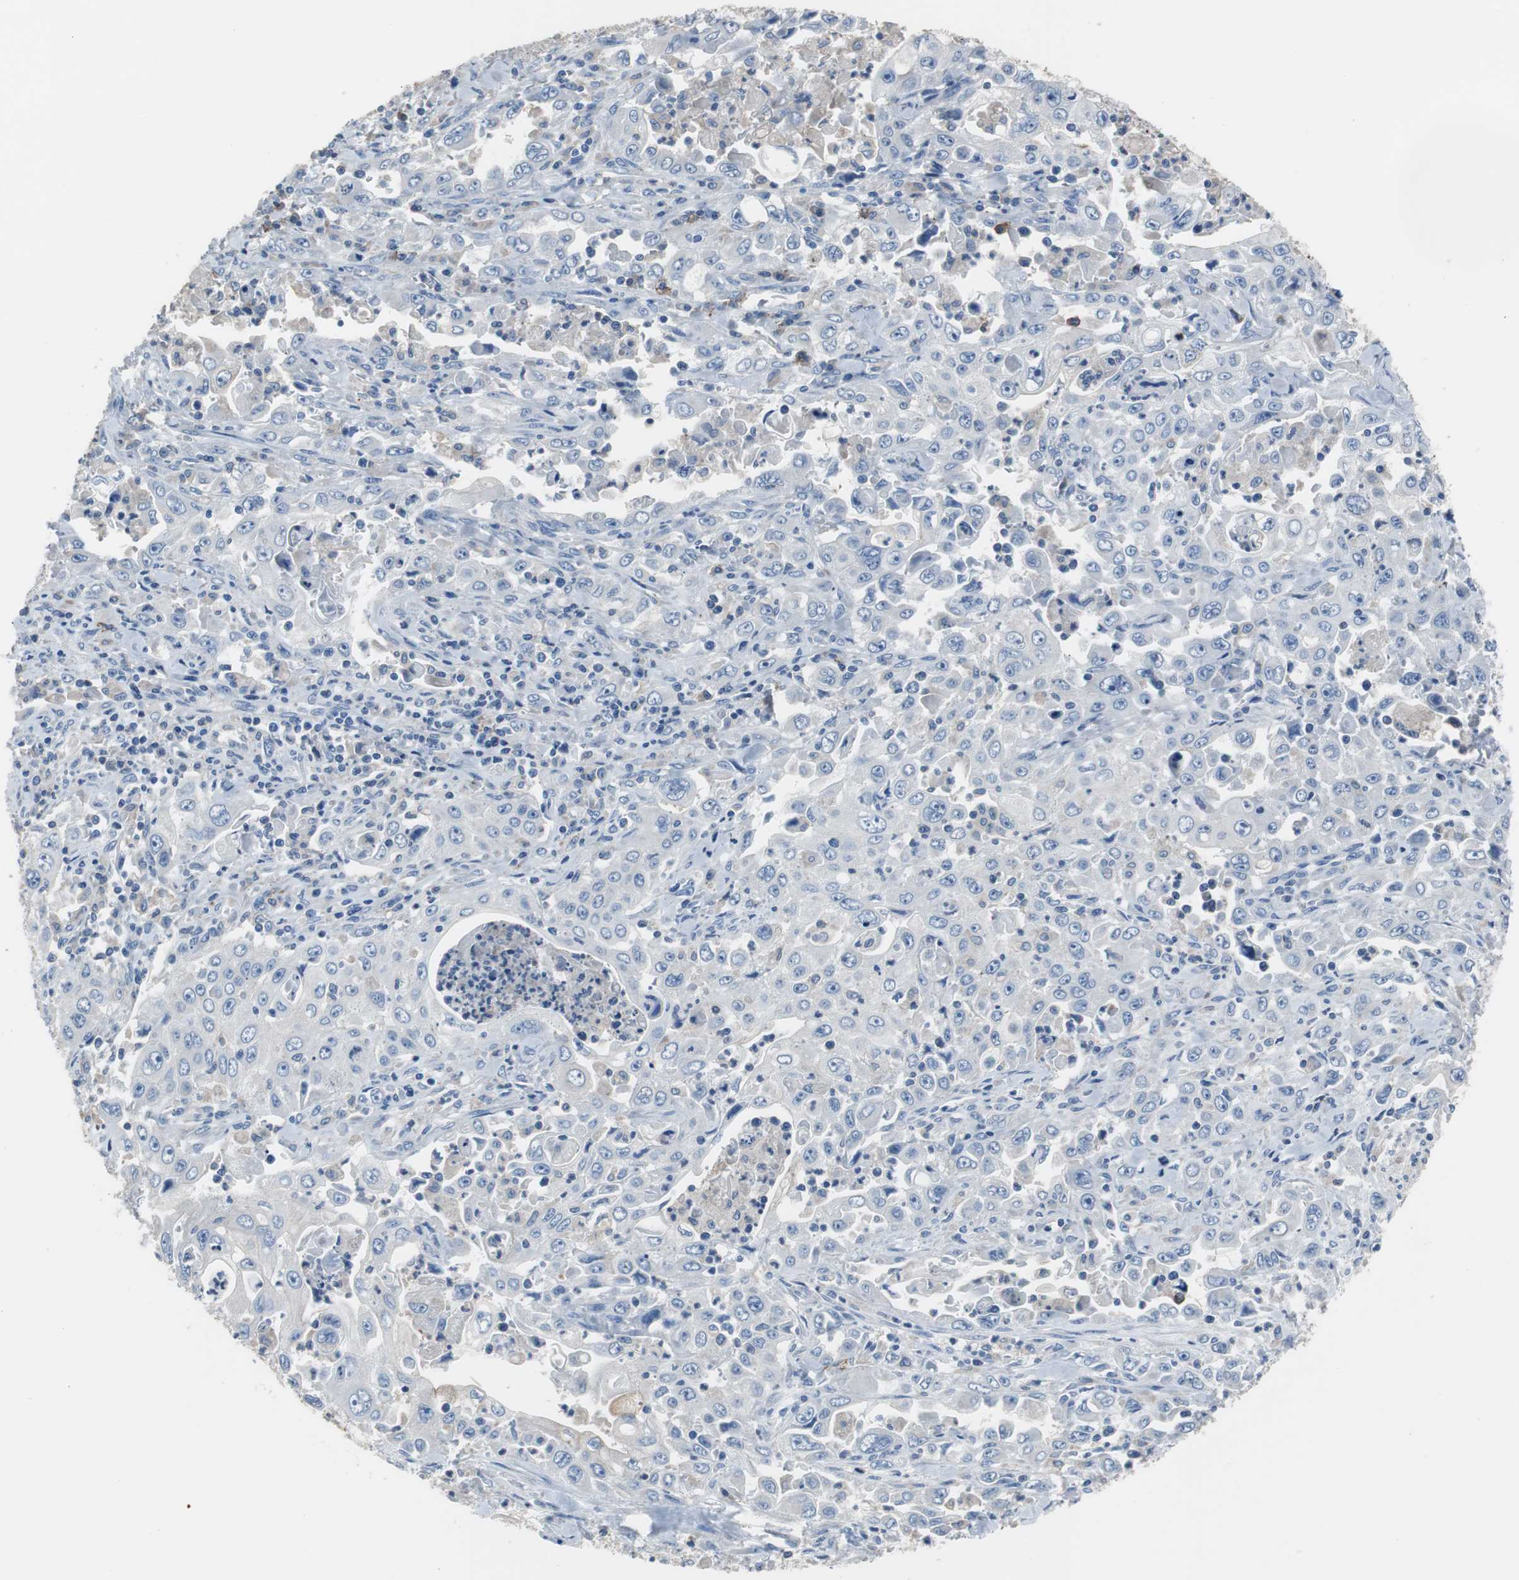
{"staining": {"intensity": "negative", "quantity": "none", "location": "none"}, "tissue": "pancreatic cancer", "cell_type": "Tumor cells", "image_type": "cancer", "snomed": [{"axis": "morphology", "description": "Adenocarcinoma, NOS"}, {"axis": "topography", "description": "Pancreas"}], "caption": "IHC of pancreatic adenocarcinoma reveals no staining in tumor cells. (DAB (3,3'-diaminobenzidine) immunohistochemistry with hematoxylin counter stain).", "gene": "FCGR2B", "patient": {"sex": "male", "age": 70}}